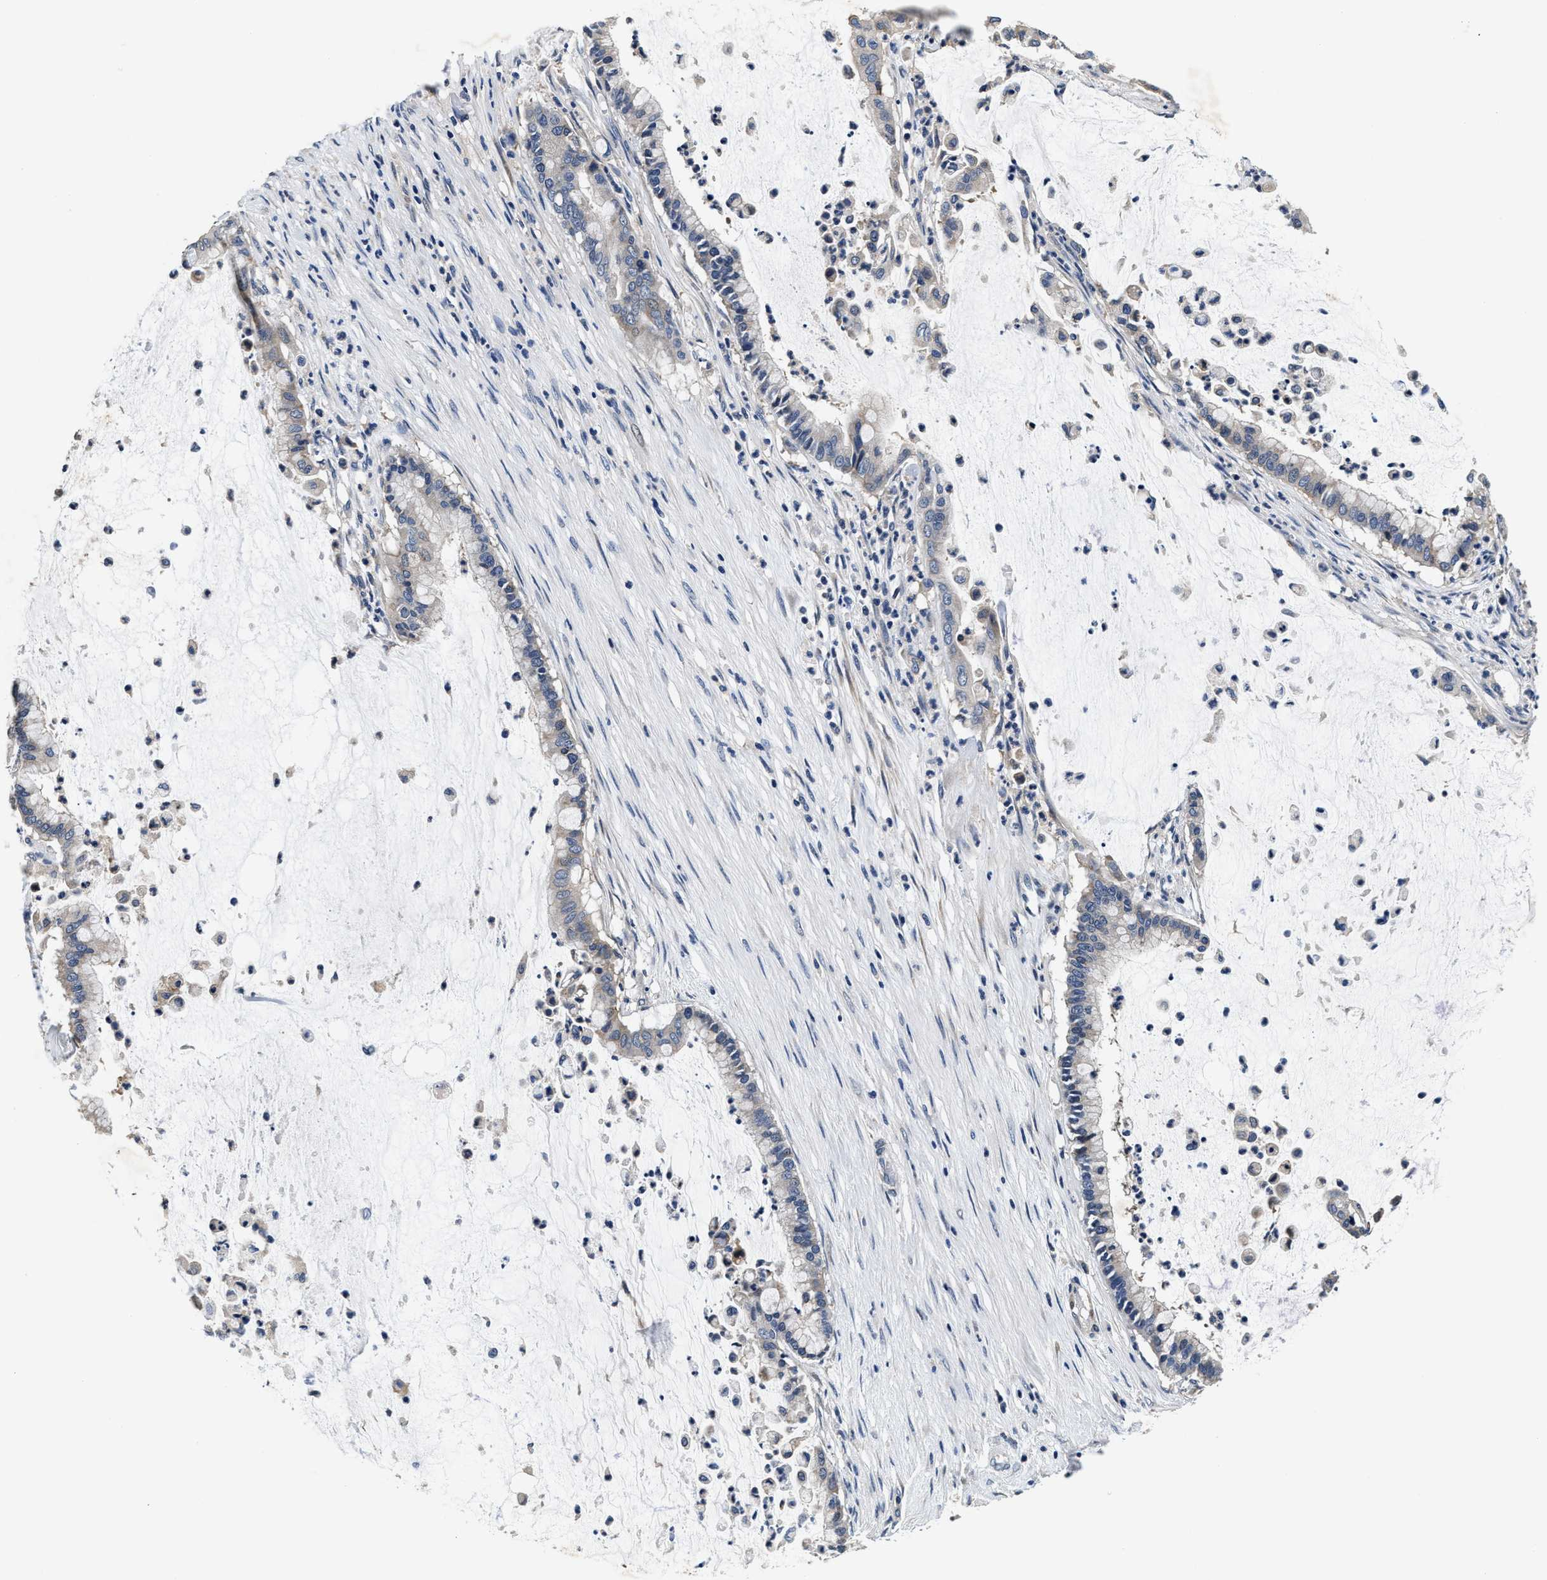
{"staining": {"intensity": "negative", "quantity": "none", "location": "none"}, "tissue": "pancreatic cancer", "cell_type": "Tumor cells", "image_type": "cancer", "snomed": [{"axis": "morphology", "description": "Adenocarcinoma, NOS"}, {"axis": "topography", "description": "Pancreas"}], "caption": "The image exhibits no staining of tumor cells in pancreatic cancer.", "gene": "ANKIB1", "patient": {"sex": "male", "age": 41}}